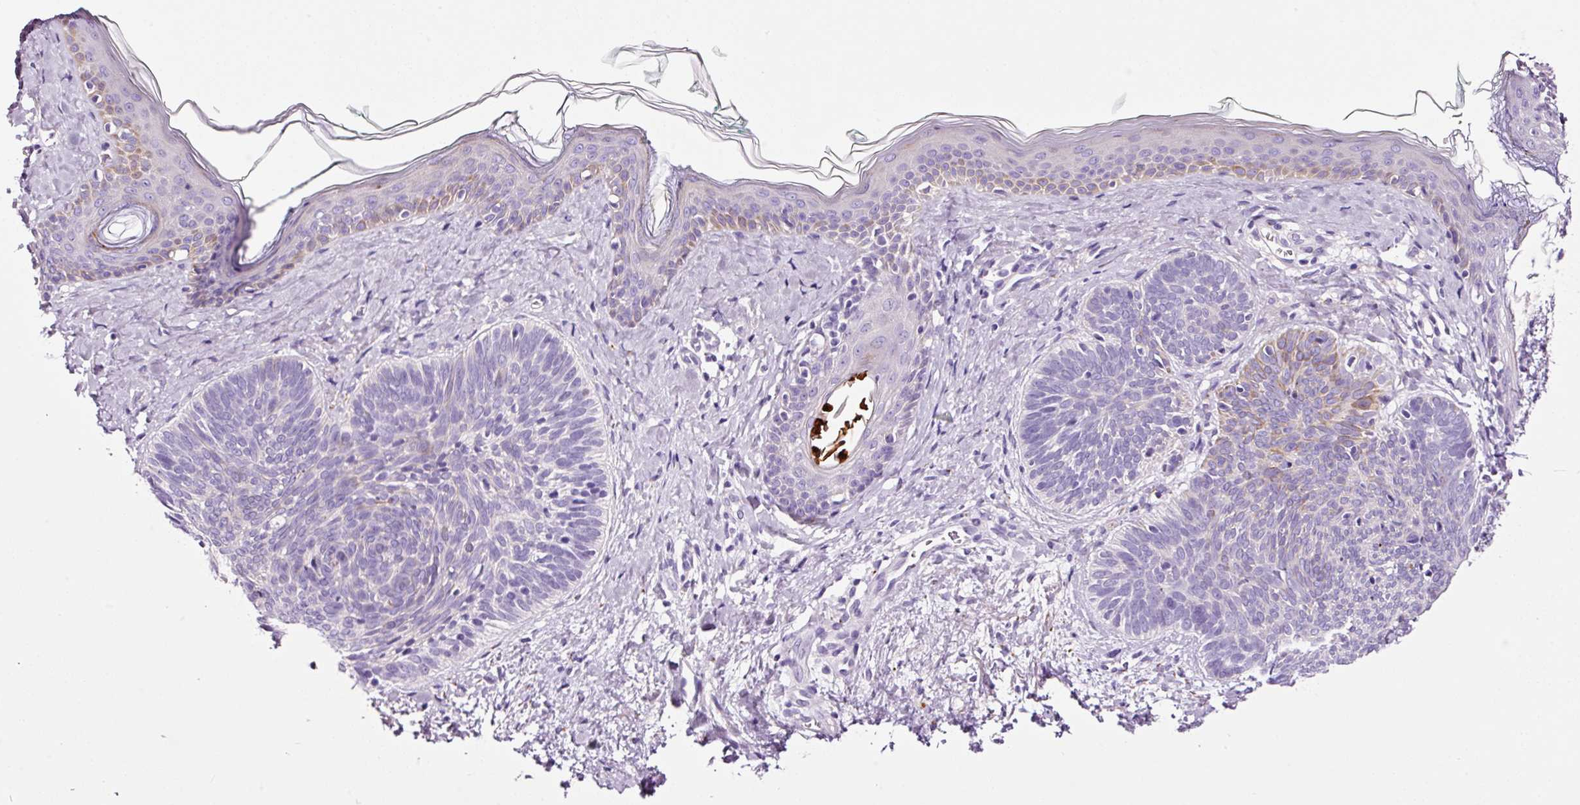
{"staining": {"intensity": "moderate", "quantity": "<25%", "location": "cytoplasmic/membranous"}, "tissue": "skin cancer", "cell_type": "Tumor cells", "image_type": "cancer", "snomed": [{"axis": "morphology", "description": "Basal cell carcinoma"}, {"axis": "topography", "description": "Skin"}], "caption": "Protein analysis of skin cancer tissue shows moderate cytoplasmic/membranous expression in approximately <25% of tumor cells.", "gene": "PAM", "patient": {"sex": "female", "age": 81}}